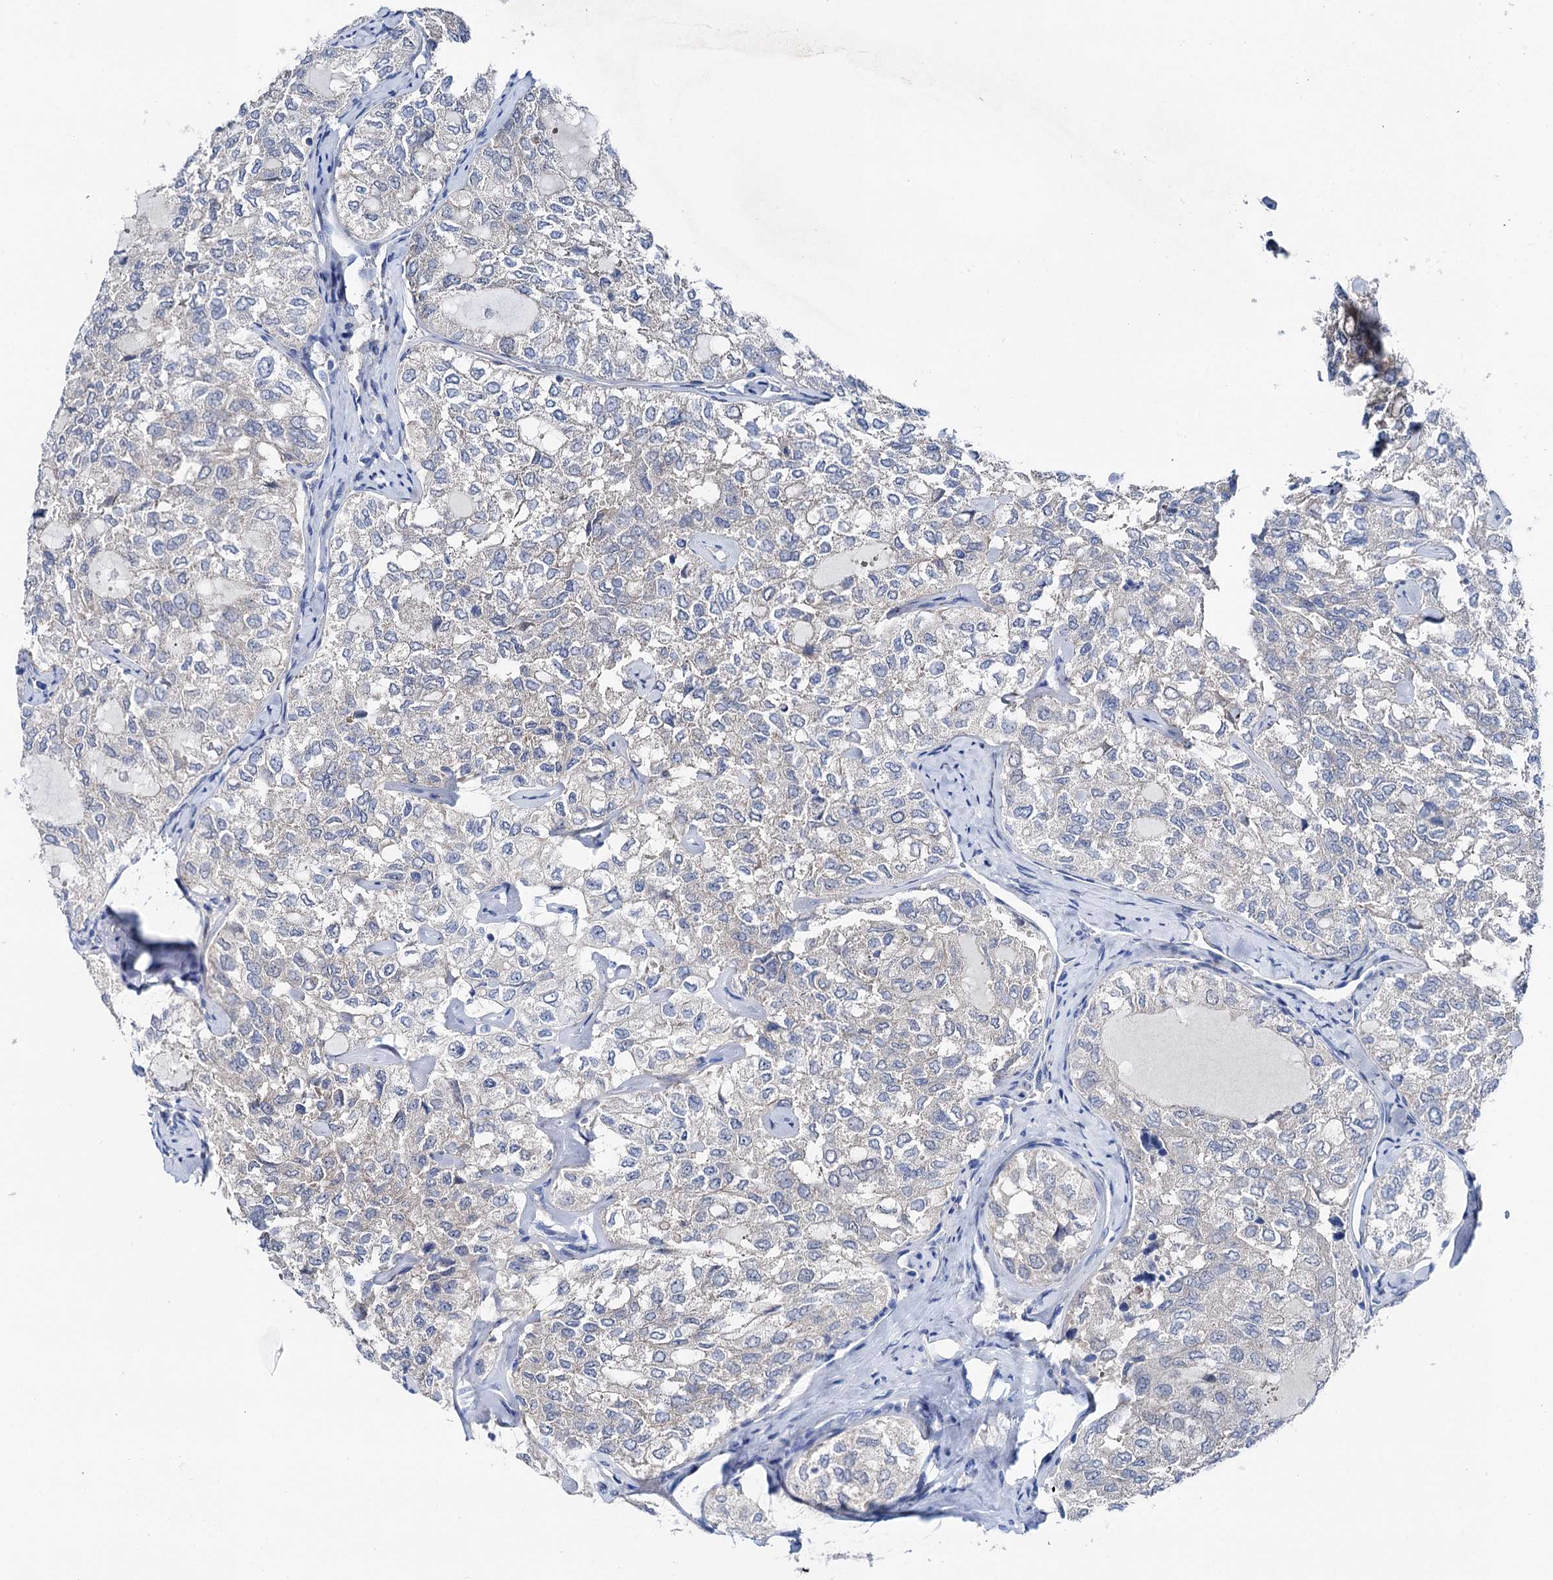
{"staining": {"intensity": "negative", "quantity": "none", "location": "none"}, "tissue": "thyroid cancer", "cell_type": "Tumor cells", "image_type": "cancer", "snomed": [{"axis": "morphology", "description": "Follicular adenoma carcinoma, NOS"}, {"axis": "topography", "description": "Thyroid gland"}], "caption": "This micrograph is of thyroid follicular adenoma carcinoma stained with immunohistochemistry to label a protein in brown with the nuclei are counter-stained blue. There is no expression in tumor cells. (DAB (3,3'-diaminobenzidine) immunohistochemistry (IHC) visualized using brightfield microscopy, high magnification).", "gene": "SHROOM1", "patient": {"sex": "male", "age": 75}}